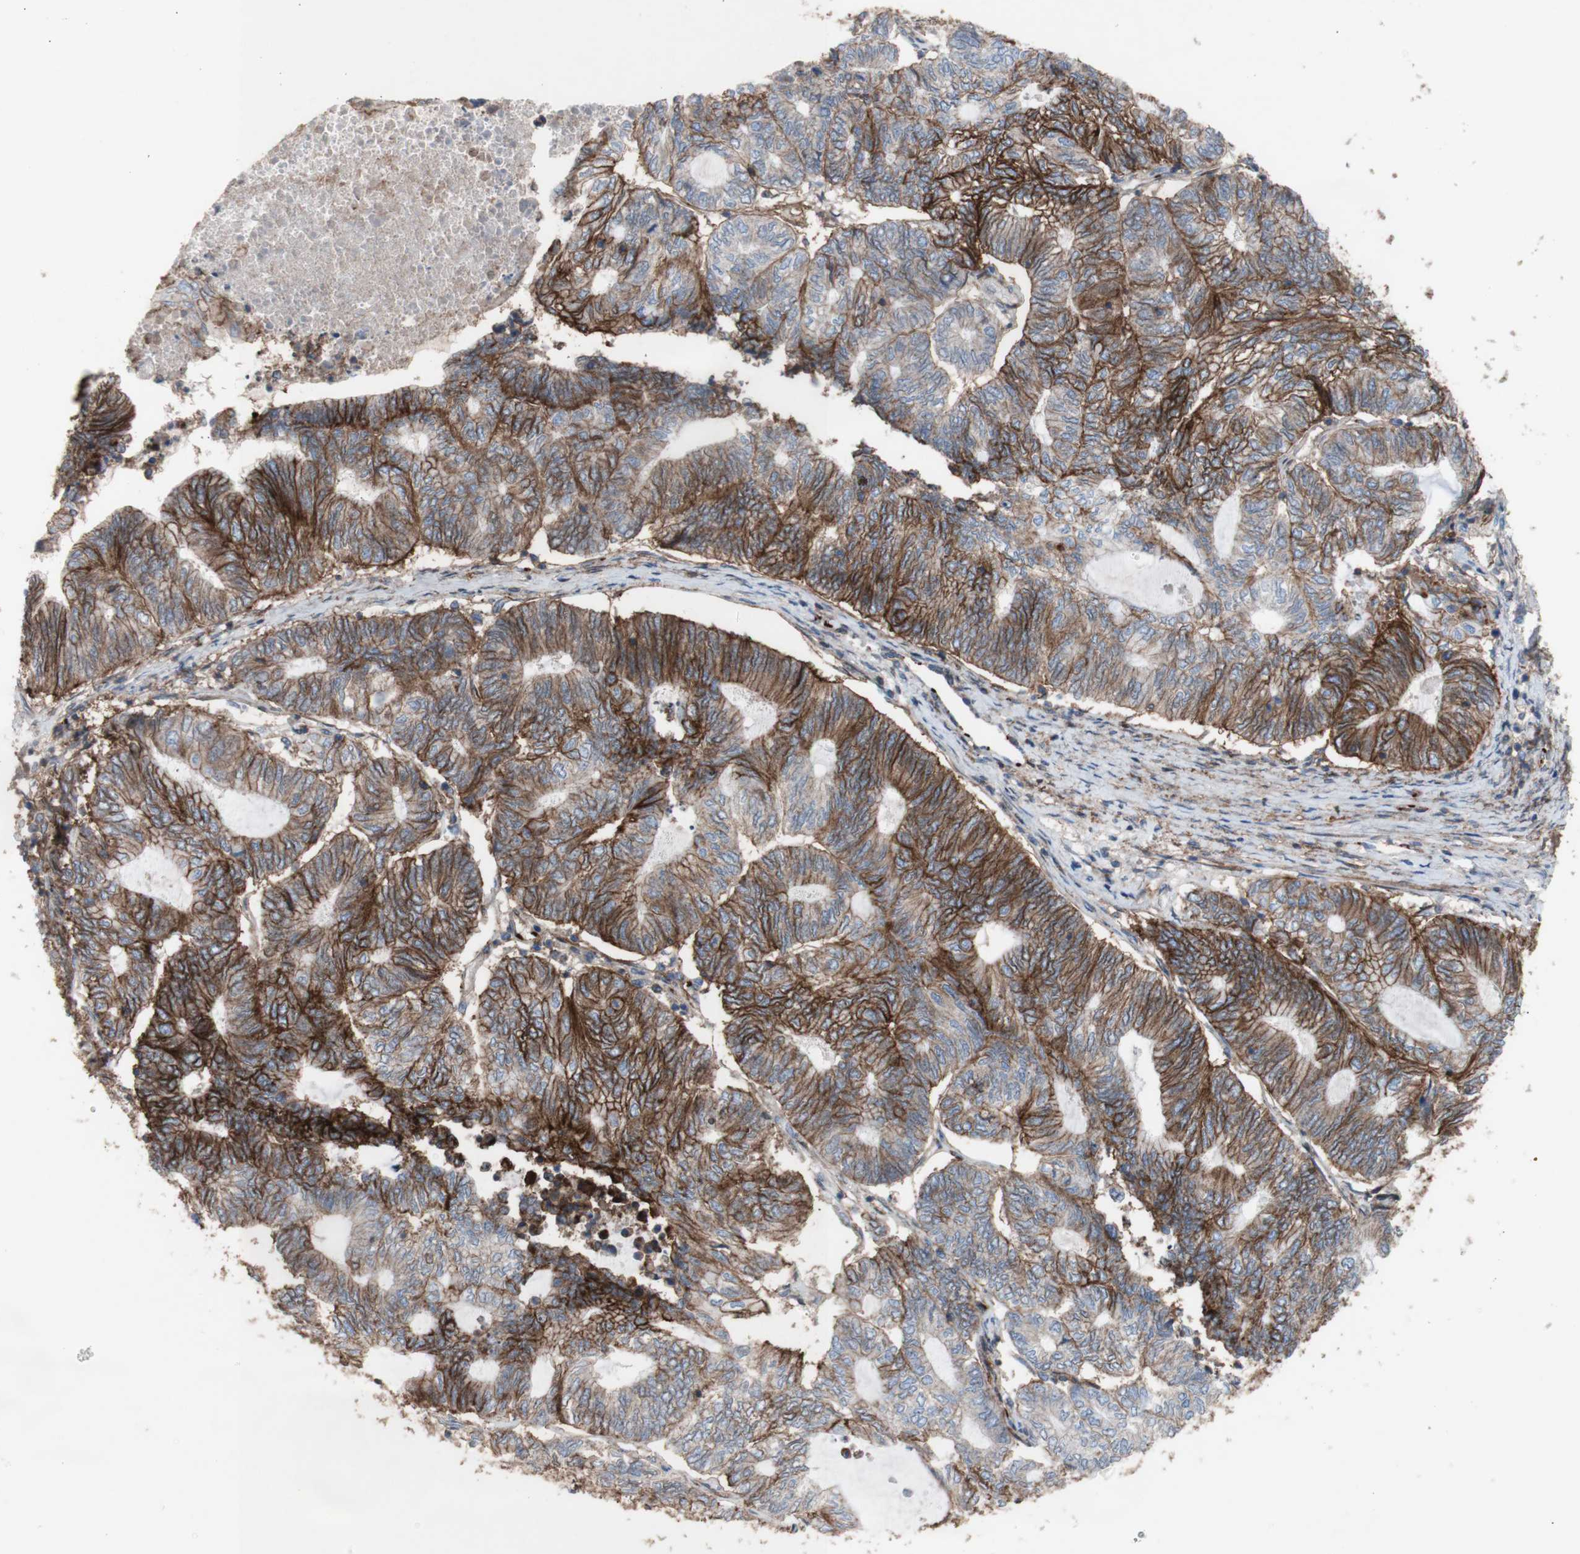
{"staining": {"intensity": "strong", "quantity": "25%-75%", "location": "cytoplasmic/membranous"}, "tissue": "endometrial cancer", "cell_type": "Tumor cells", "image_type": "cancer", "snomed": [{"axis": "morphology", "description": "Adenocarcinoma, NOS"}, {"axis": "topography", "description": "Uterus"}, {"axis": "topography", "description": "Endometrium"}], "caption": "Immunohistochemistry (IHC) (DAB) staining of human endometrial adenocarcinoma reveals strong cytoplasmic/membranous protein staining in approximately 25%-75% of tumor cells.", "gene": "ATP2A3", "patient": {"sex": "female", "age": 70}}